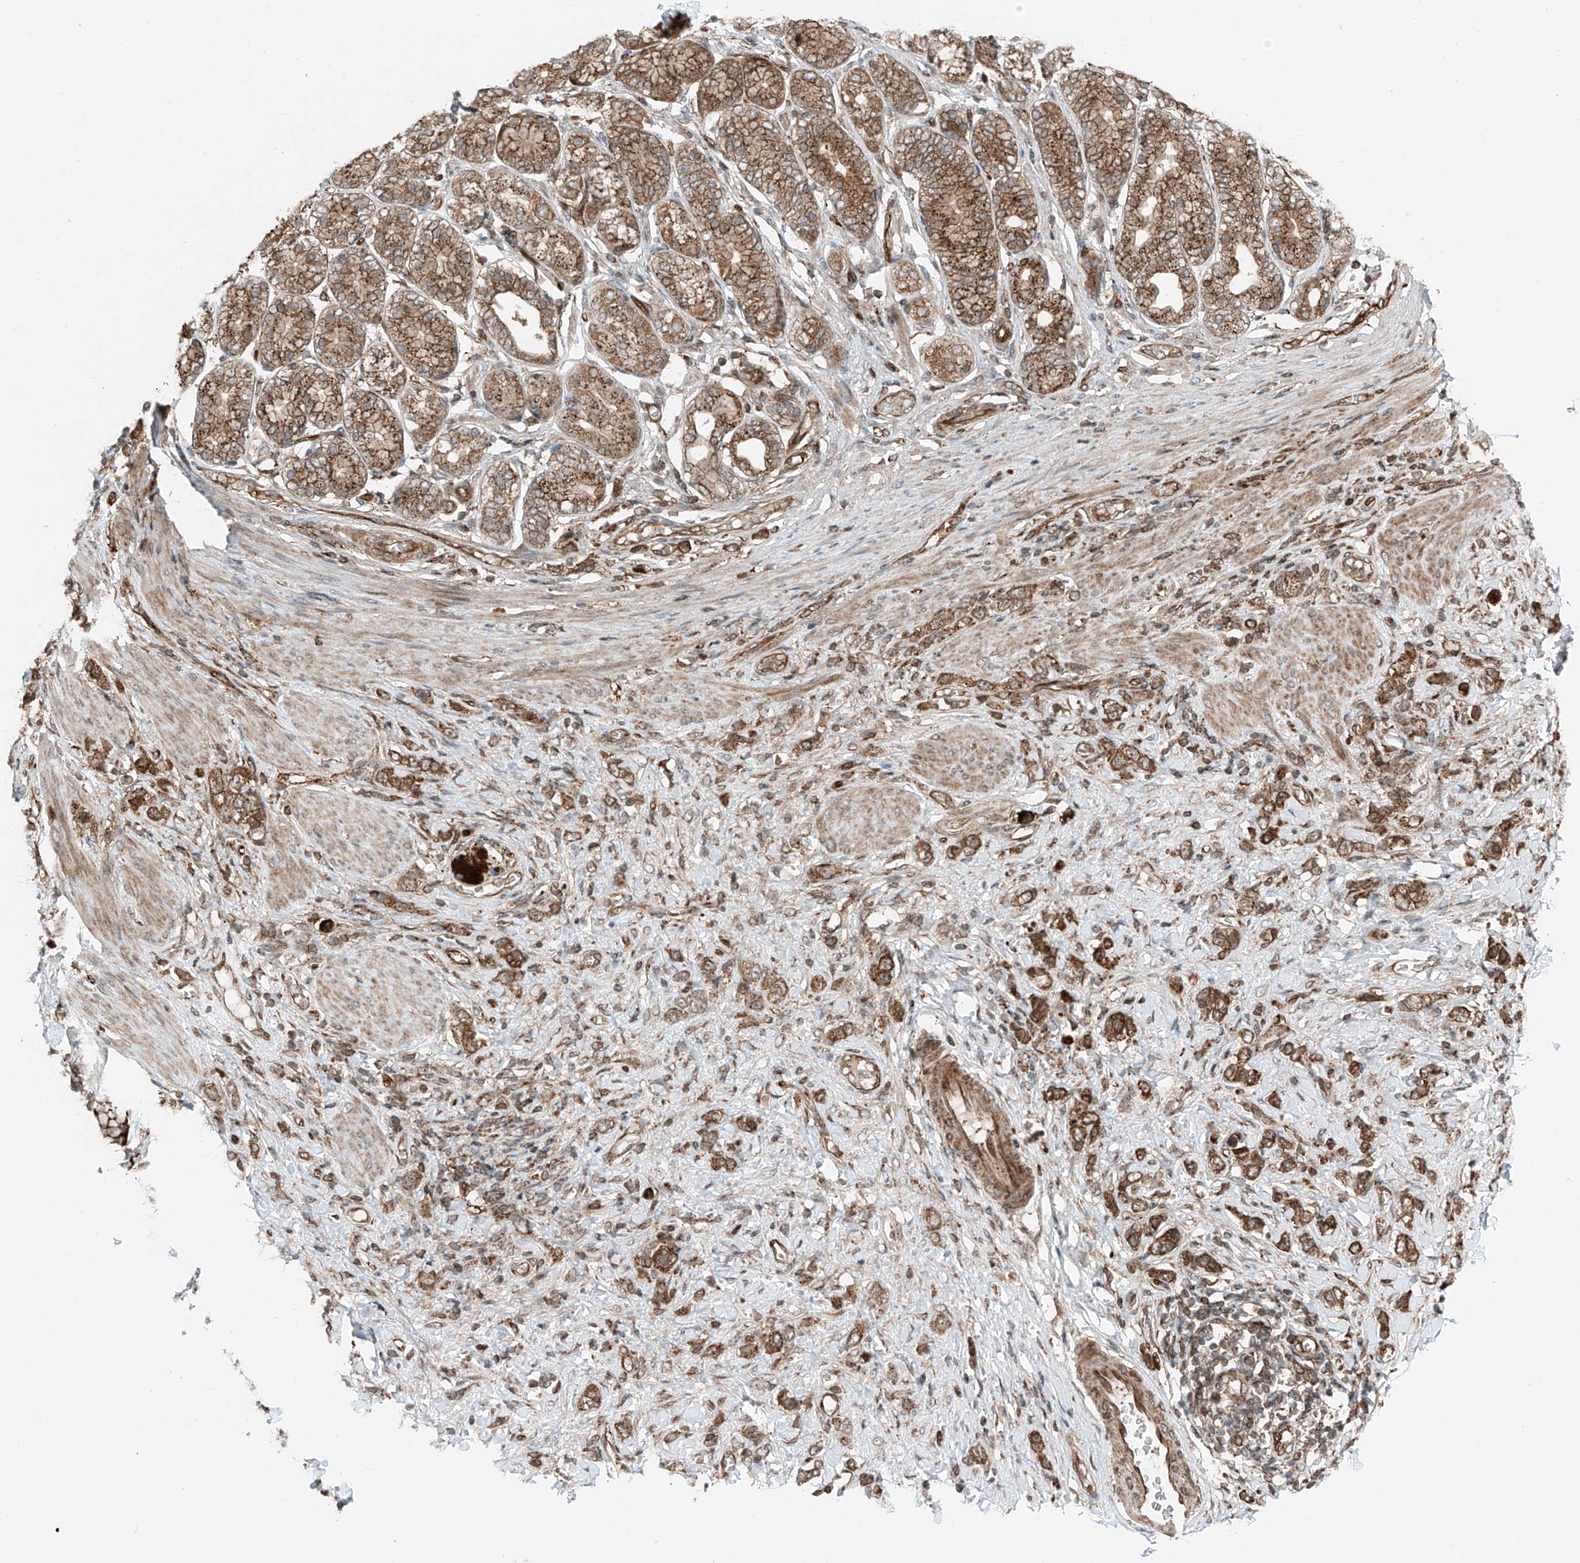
{"staining": {"intensity": "strong", "quantity": ">75%", "location": "cytoplasmic/membranous"}, "tissue": "stomach cancer", "cell_type": "Tumor cells", "image_type": "cancer", "snomed": [{"axis": "morphology", "description": "Normal tissue, NOS"}, {"axis": "morphology", "description": "Adenocarcinoma, NOS"}, {"axis": "topography", "description": "Stomach, upper"}, {"axis": "topography", "description": "Stomach"}], "caption": "A histopathology image of human stomach cancer (adenocarcinoma) stained for a protein shows strong cytoplasmic/membranous brown staining in tumor cells. (IHC, brightfield microscopy, high magnification).", "gene": "USP48", "patient": {"sex": "female", "age": 65}}